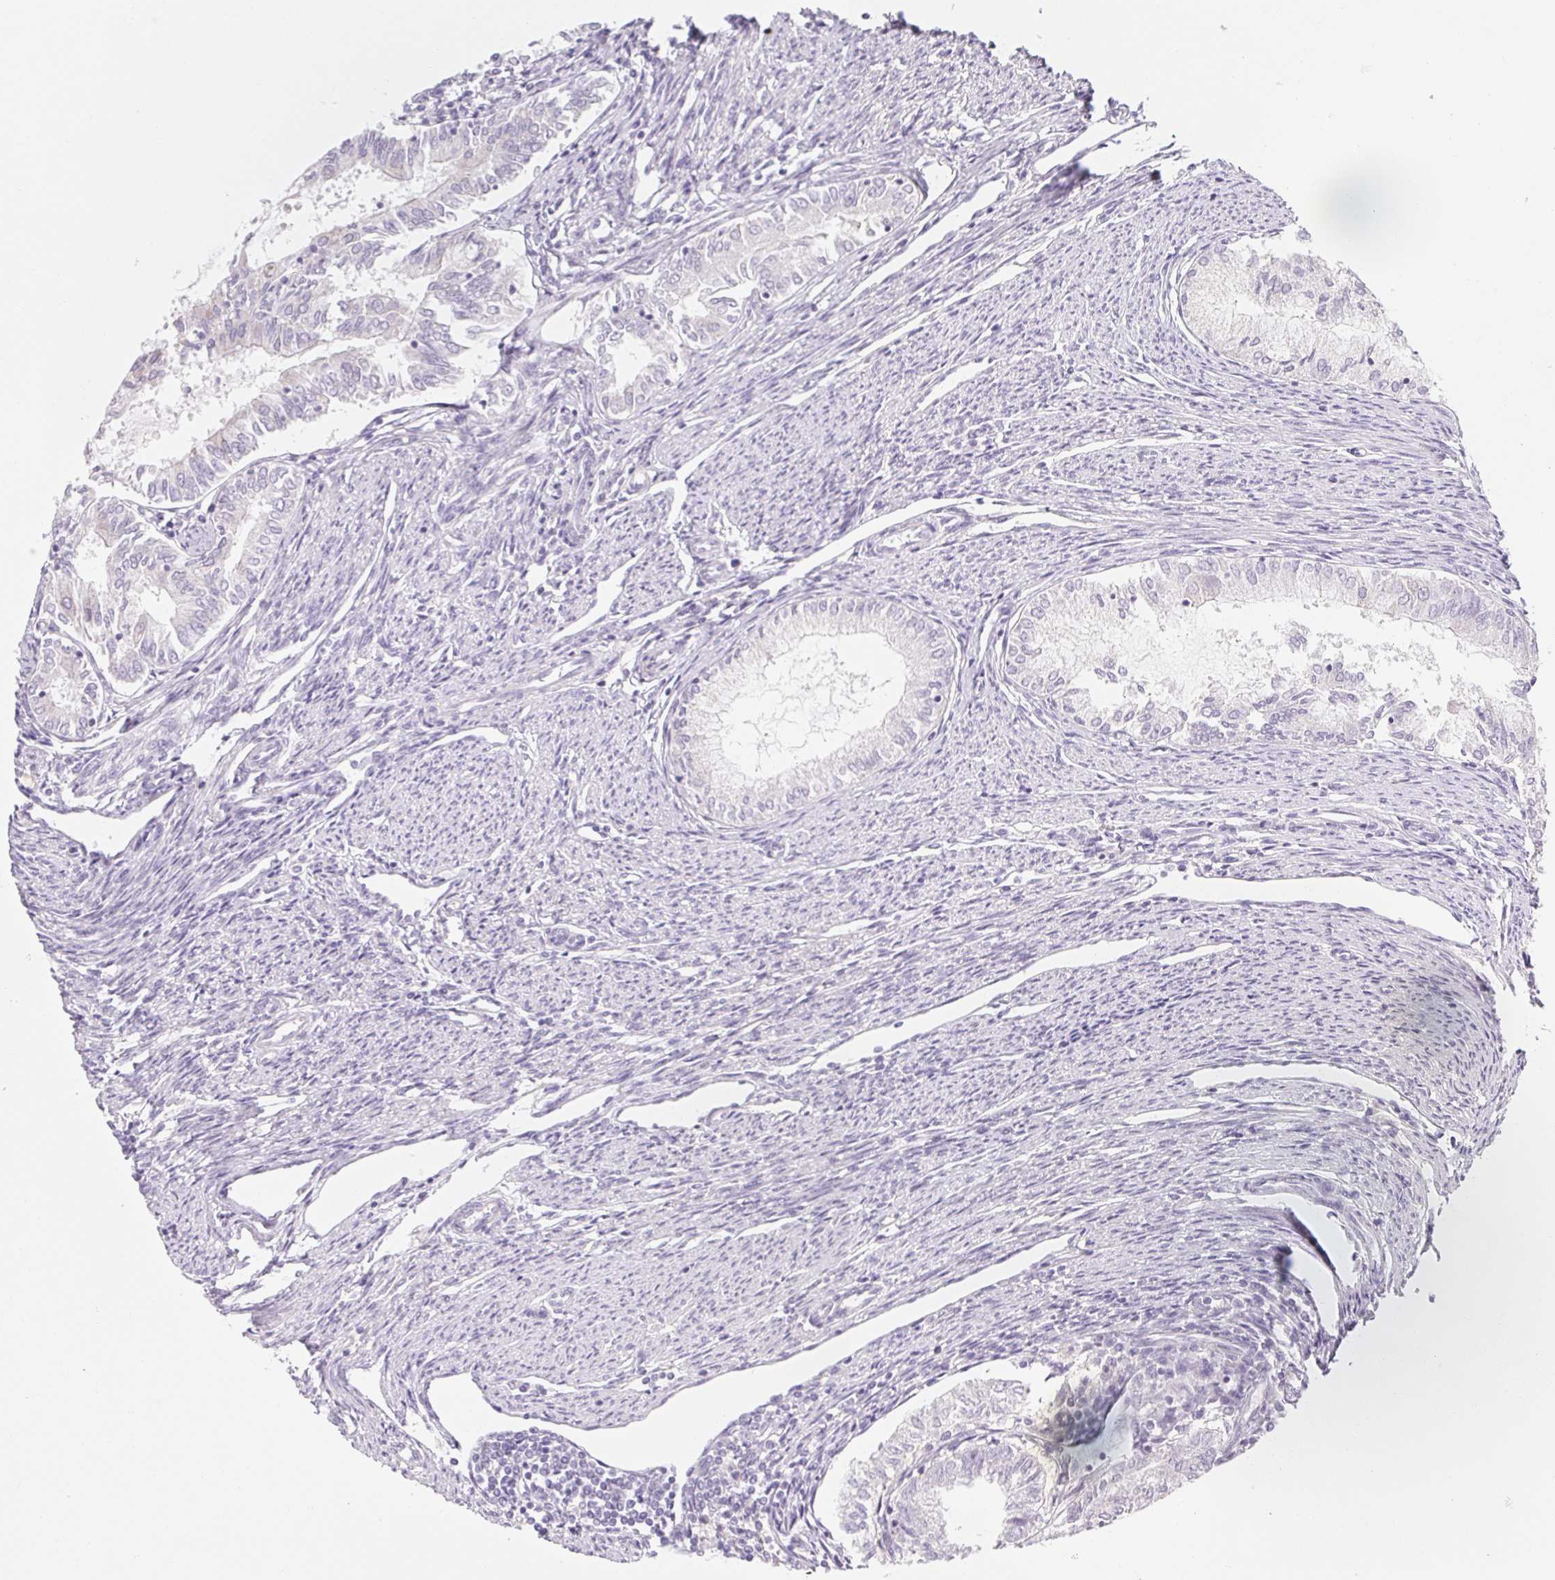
{"staining": {"intensity": "negative", "quantity": "none", "location": "none"}, "tissue": "endometrial cancer", "cell_type": "Tumor cells", "image_type": "cancer", "snomed": [{"axis": "morphology", "description": "Adenocarcinoma, NOS"}, {"axis": "topography", "description": "Endometrium"}], "caption": "The photomicrograph demonstrates no staining of tumor cells in endometrial cancer (adenocarcinoma).", "gene": "POU1F1", "patient": {"sex": "female", "age": 79}}